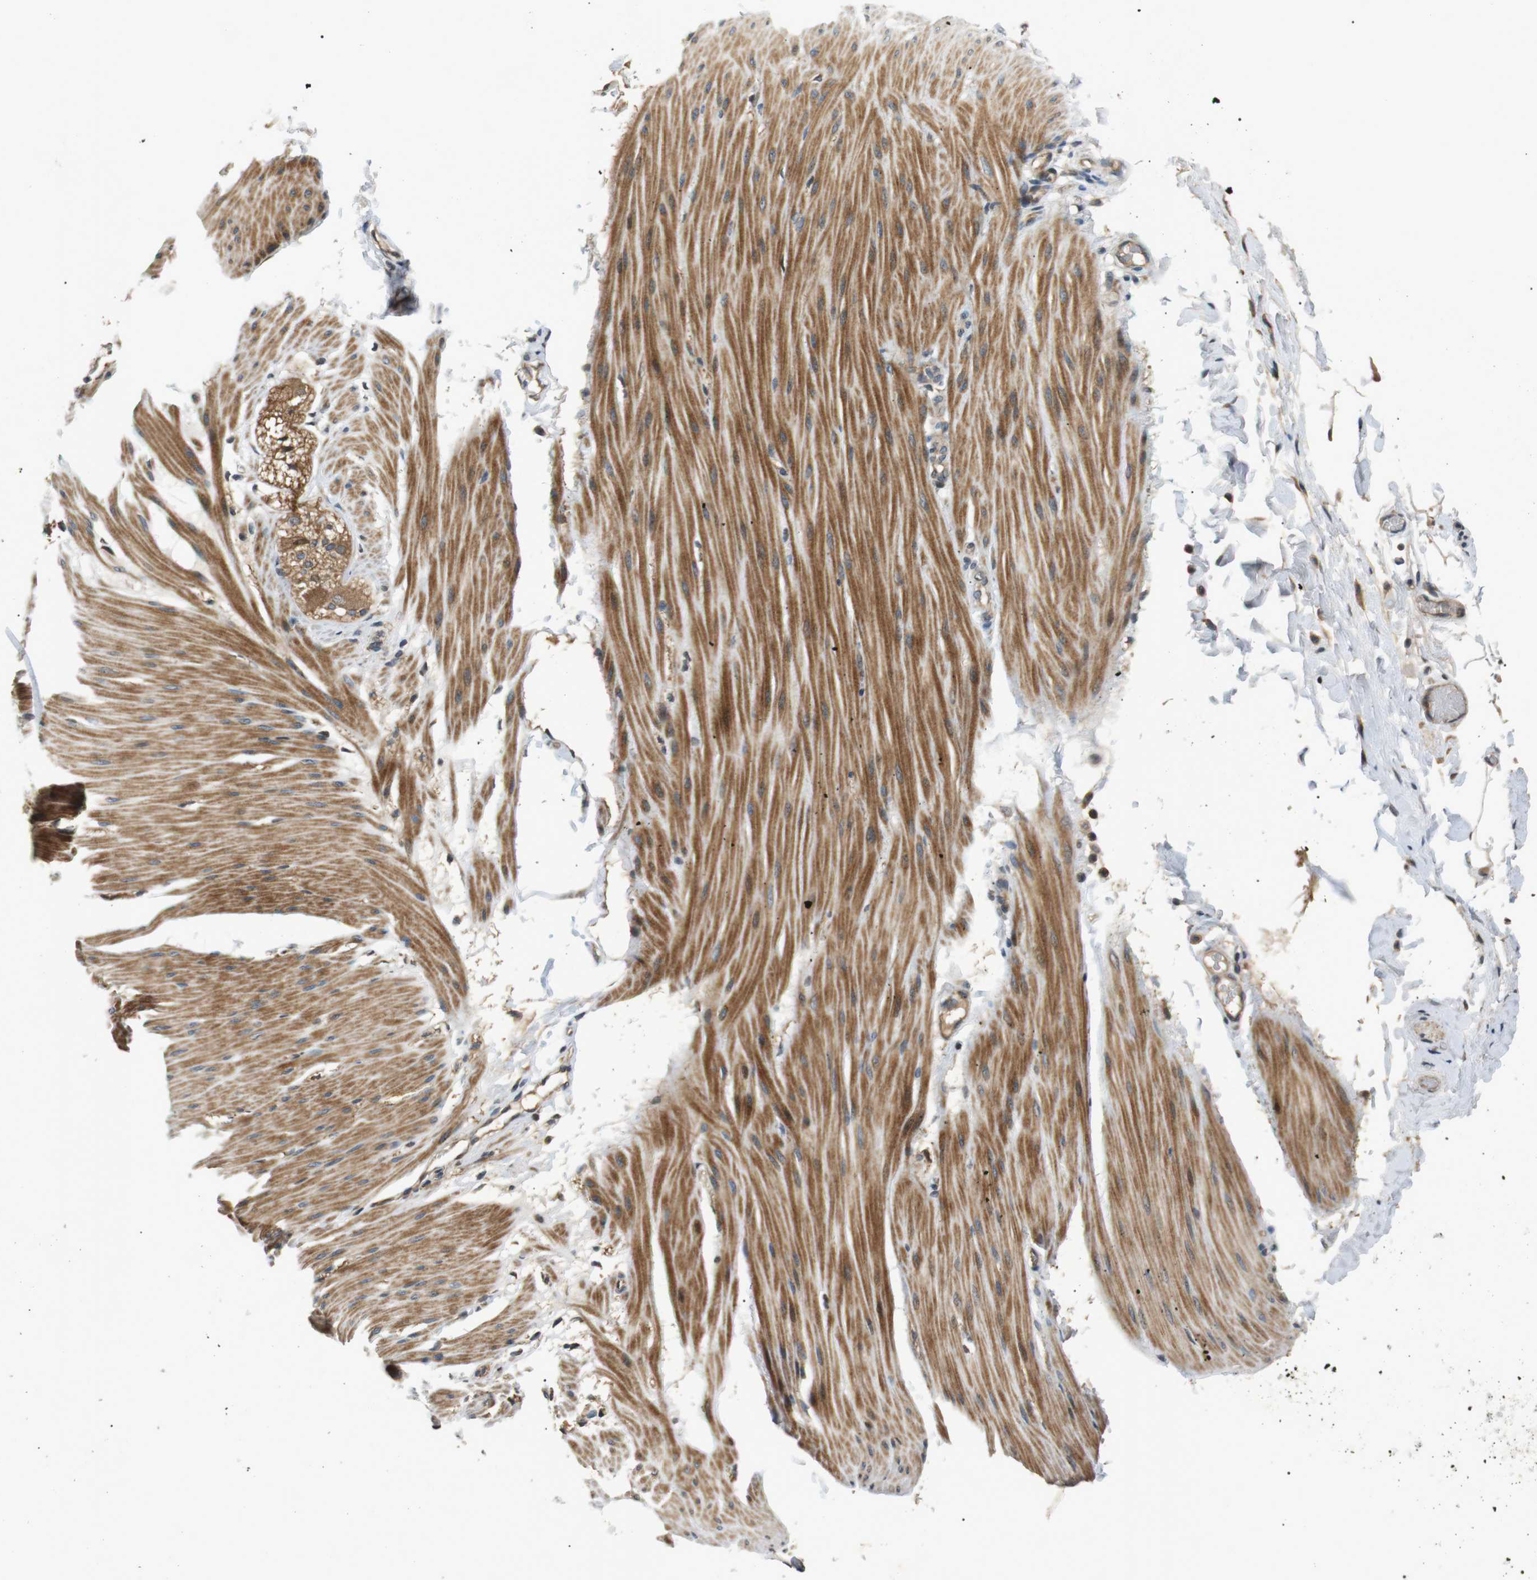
{"staining": {"intensity": "moderate", "quantity": ">75%", "location": "cytoplasmic/membranous"}, "tissue": "smooth muscle", "cell_type": "Smooth muscle cells", "image_type": "normal", "snomed": [{"axis": "morphology", "description": "Normal tissue, NOS"}, {"axis": "topography", "description": "Smooth muscle"}, {"axis": "topography", "description": "Colon"}], "caption": "Smooth muscle stained with DAB immunohistochemistry exhibits medium levels of moderate cytoplasmic/membranous expression in about >75% of smooth muscle cells.", "gene": "HSPA13", "patient": {"sex": "male", "age": 67}}